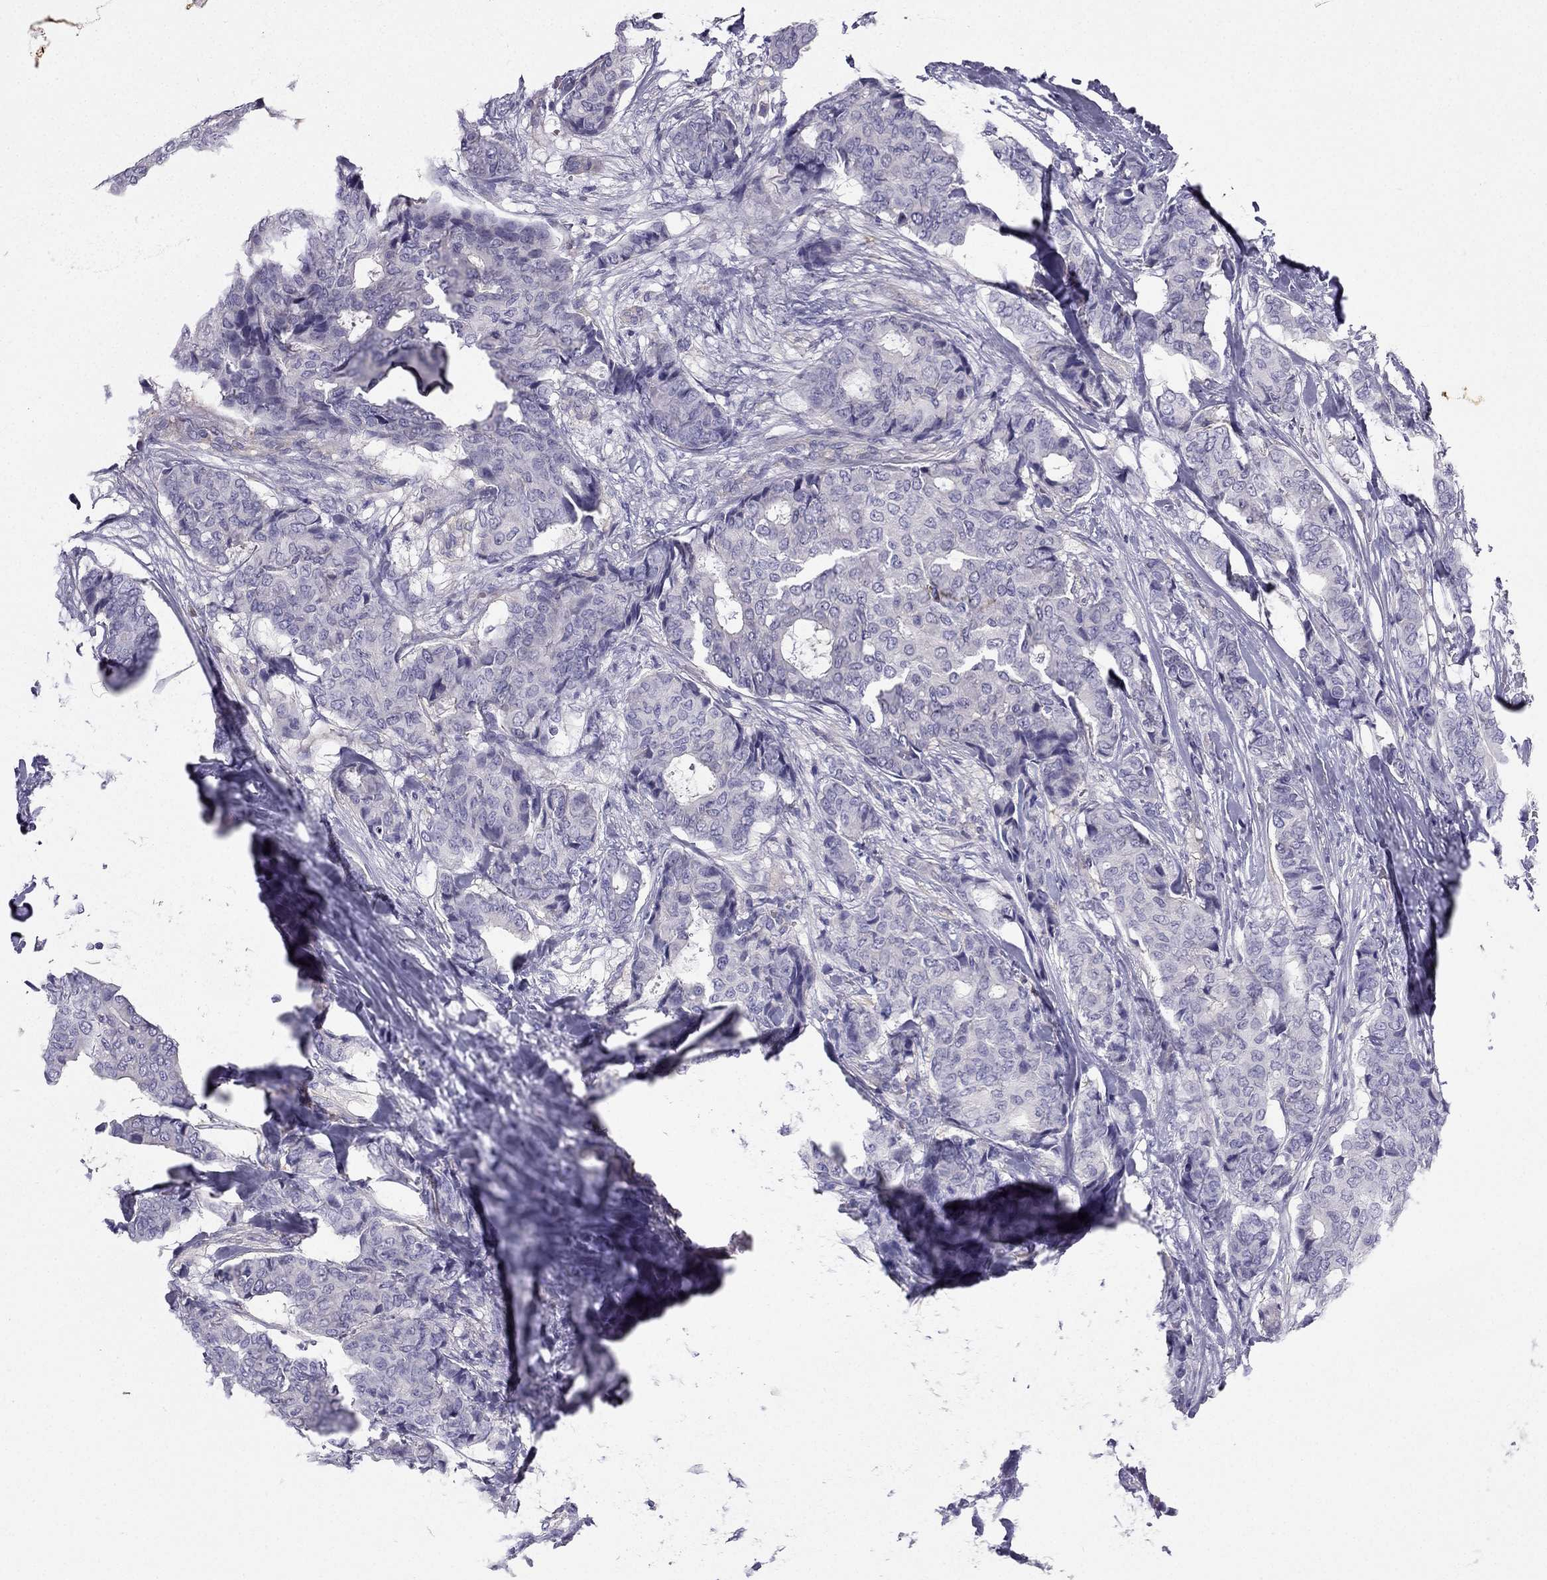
{"staining": {"intensity": "negative", "quantity": "none", "location": "none"}, "tissue": "breast cancer", "cell_type": "Tumor cells", "image_type": "cancer", "snomed": [{"axis": "morphology", "description": "Duct carcinoma"}, {"axis": "topography", "description": "Breast"}], "caption": "The IHC micrograph has no significant expression in tumor cells of intraductal carcinoma (breast) tissue.", "gene": "GJA8", "patient": {"sex": "female", "age": 75}}